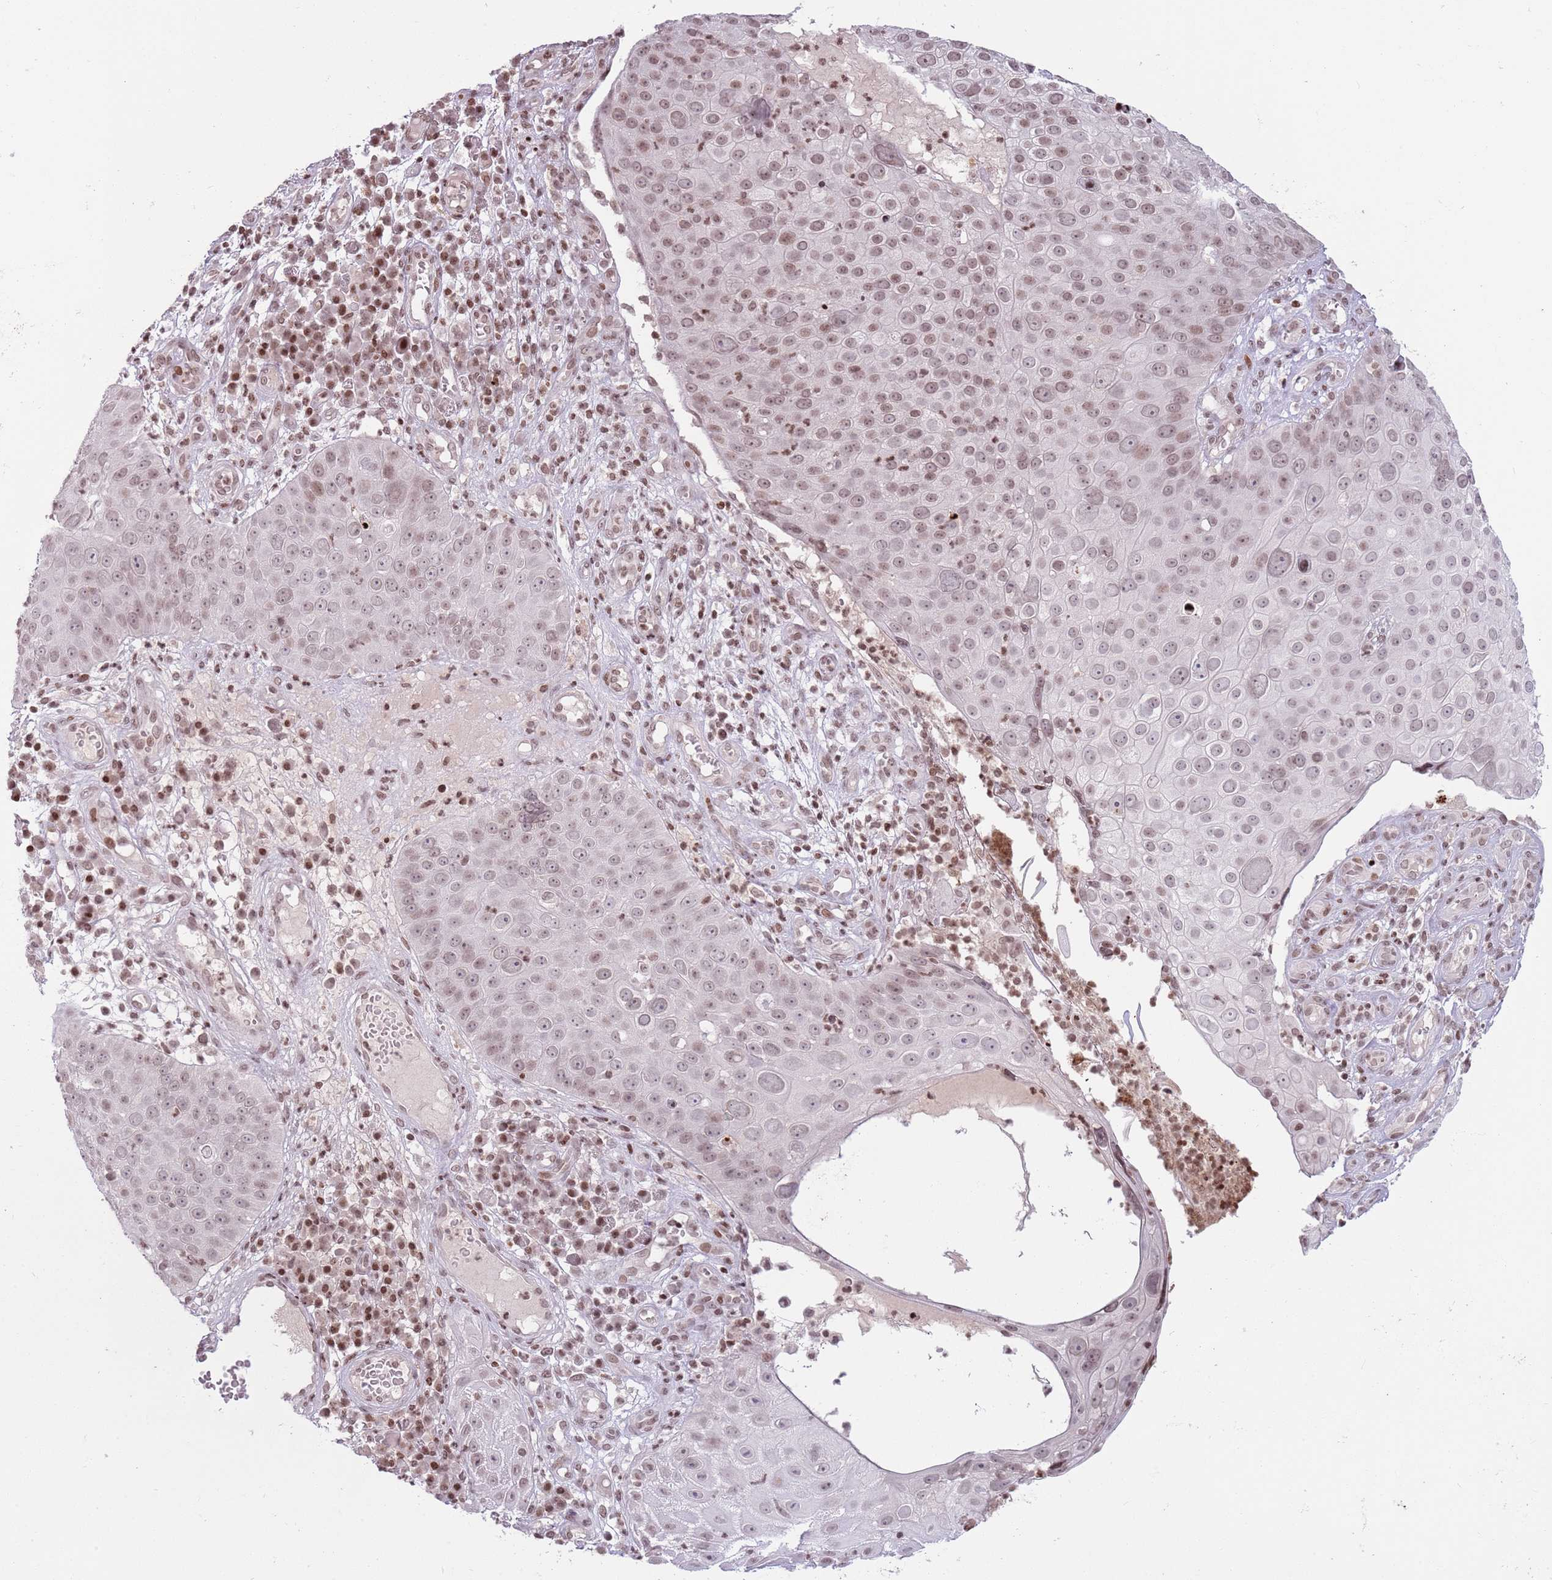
{"staining": {"intensity": "moderate", "quantity": ">75%", "location": "nuclear"}, "tissue": "skin cancer", "cell_type": "Tumor cells", "image_type": "cancer", "snomed": [{"axis": "morphology", "description": "Squamous cell carcinoma, NOS"}, {"axis": "topography", "description": "Skin"}], "caption": "Squamous cell carcinoma (skin) tissue demonstrates moderate nuclear positivity in approximately >75% of tumor cells Using DAB (3,3'-diaminobenzidine) (brown) and hematoxylin (blue) stains, captured at high magnification using brightfield microscopy.", "gene": "SH3RF3", "patient": {"sex": "male", "age": 71}}